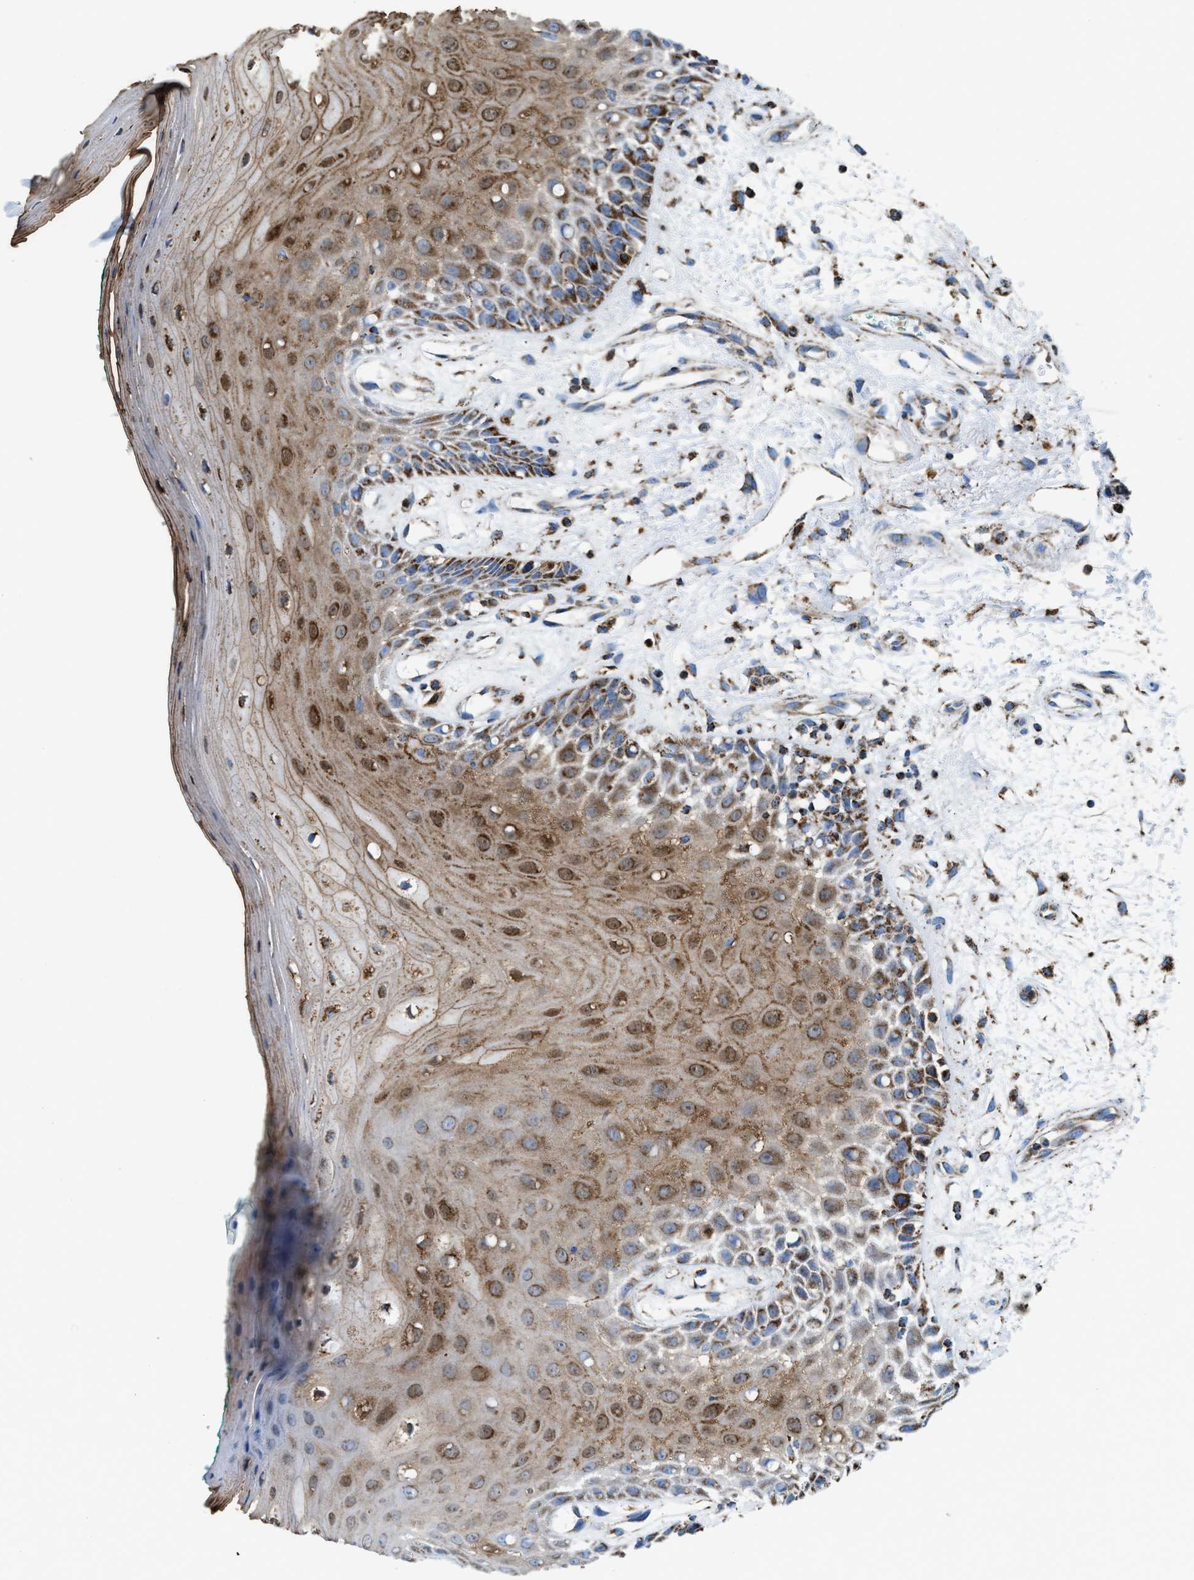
{"staining": {"intensity": "moderate", "quantity": ">75%", "location": "cytoplasmic/membranous"}, "tissue": "oral mucosa", "cell_type": "Squamous epithelial cells", "image_type": "normal", "snomed": [{"axis": "morphology", "description": "Normal tissue, NOS"}, {"axis": "morphology", "description": "Squamous cell carcinoma, NOS"}, {"axis": "topography", "description": "Skeletal muscle"}, {"axis": "topography", "description": "Oral tissue"}, {"axis": "topography", "description": "Head-Neck"}], "caption": "A medium amount of moderate cytoplasmic/membranous staining is present in approximately >75% of squamous epithelial cells in unremarkable oral mucosa.", "gene": "ECHS1", "patient": {"sex": "female", "age": 84}}